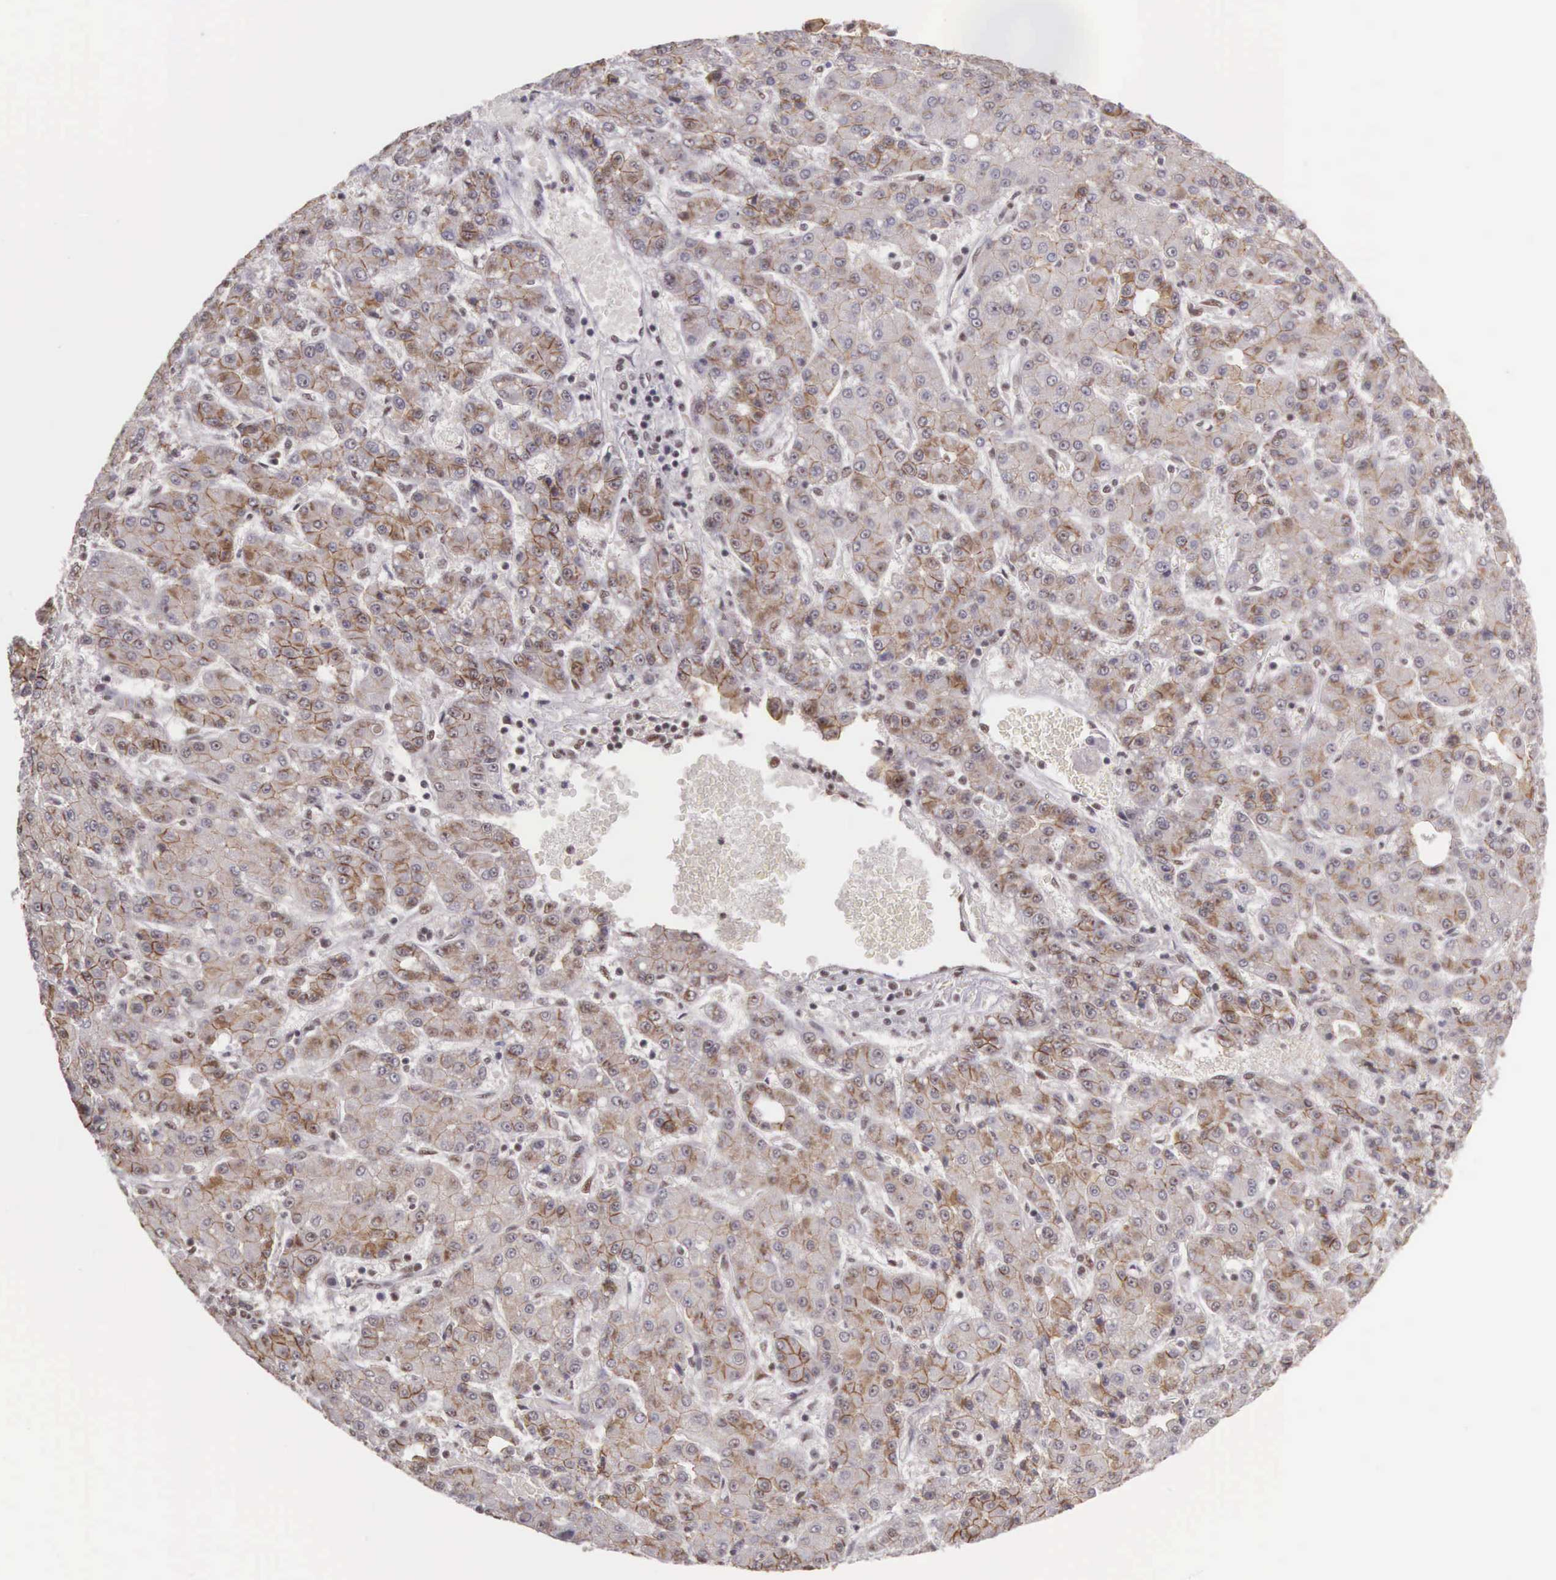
{"staining": {"intensity": "weak", "quantity": "25%-75%", "location": "cytoplasmic/membranous,nuclear"}, "tissue": "liver cancer", "cell_type": "Tumor cells", "image_type": "cancer", "snomed": [{"axis": "morphology", "description": "Carcinoma, Hepatocellular, NOS"}, {"axis": "topography", "description": "Liver"}], "caption": "Brown immunohistochemical staining in human liver cancer (hepatocellular carcinoma) exhibits weak cytoplasmic/membranous and nuclear expression in approximately 25%-75% of tumor cells.", "gene": "POLR2F", "patient": {"sex": "male", "age": 69}}